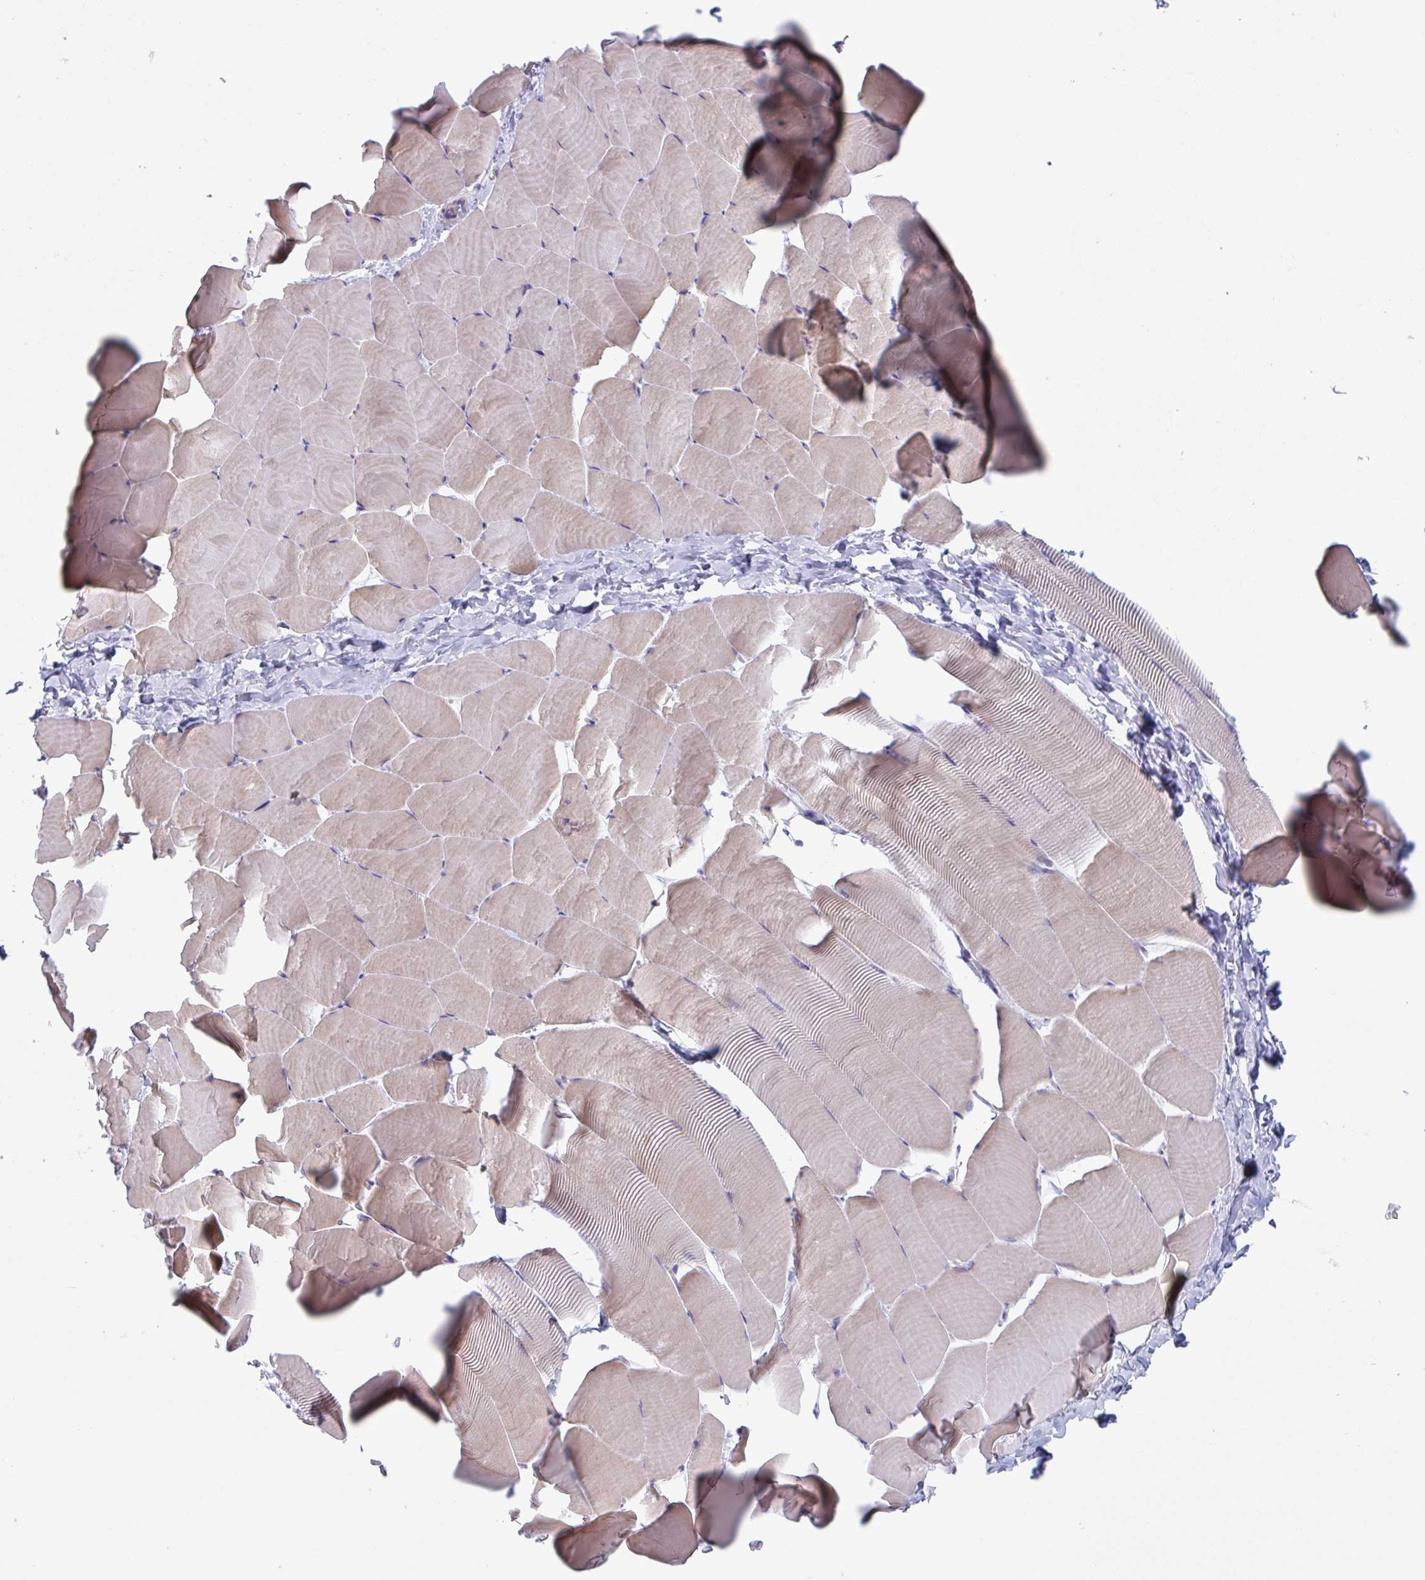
{"staining": {"intensity": "weak", "quantity": "25%-75%", "location": "cytoplasmic/membranous"}, "tissue": "skeletal muscle", "cell_type": "Myocytes", "image_type": "normal", "snomed": [{"axis": "morphology", "description": "Normal tissue, NOS"}, {"axis": "topography", "description": "Skeletal muscle"}], "caption": "A micrograph of human skeletal muscle stained for a protein reveals weak cytoplasmic/membranous brown staining in myocytes. (brown staining indicates protein expression, while blue staining denotes nuclei).", "gene": "PTPRD", "patient": {"sex": "male", "age": 25}}